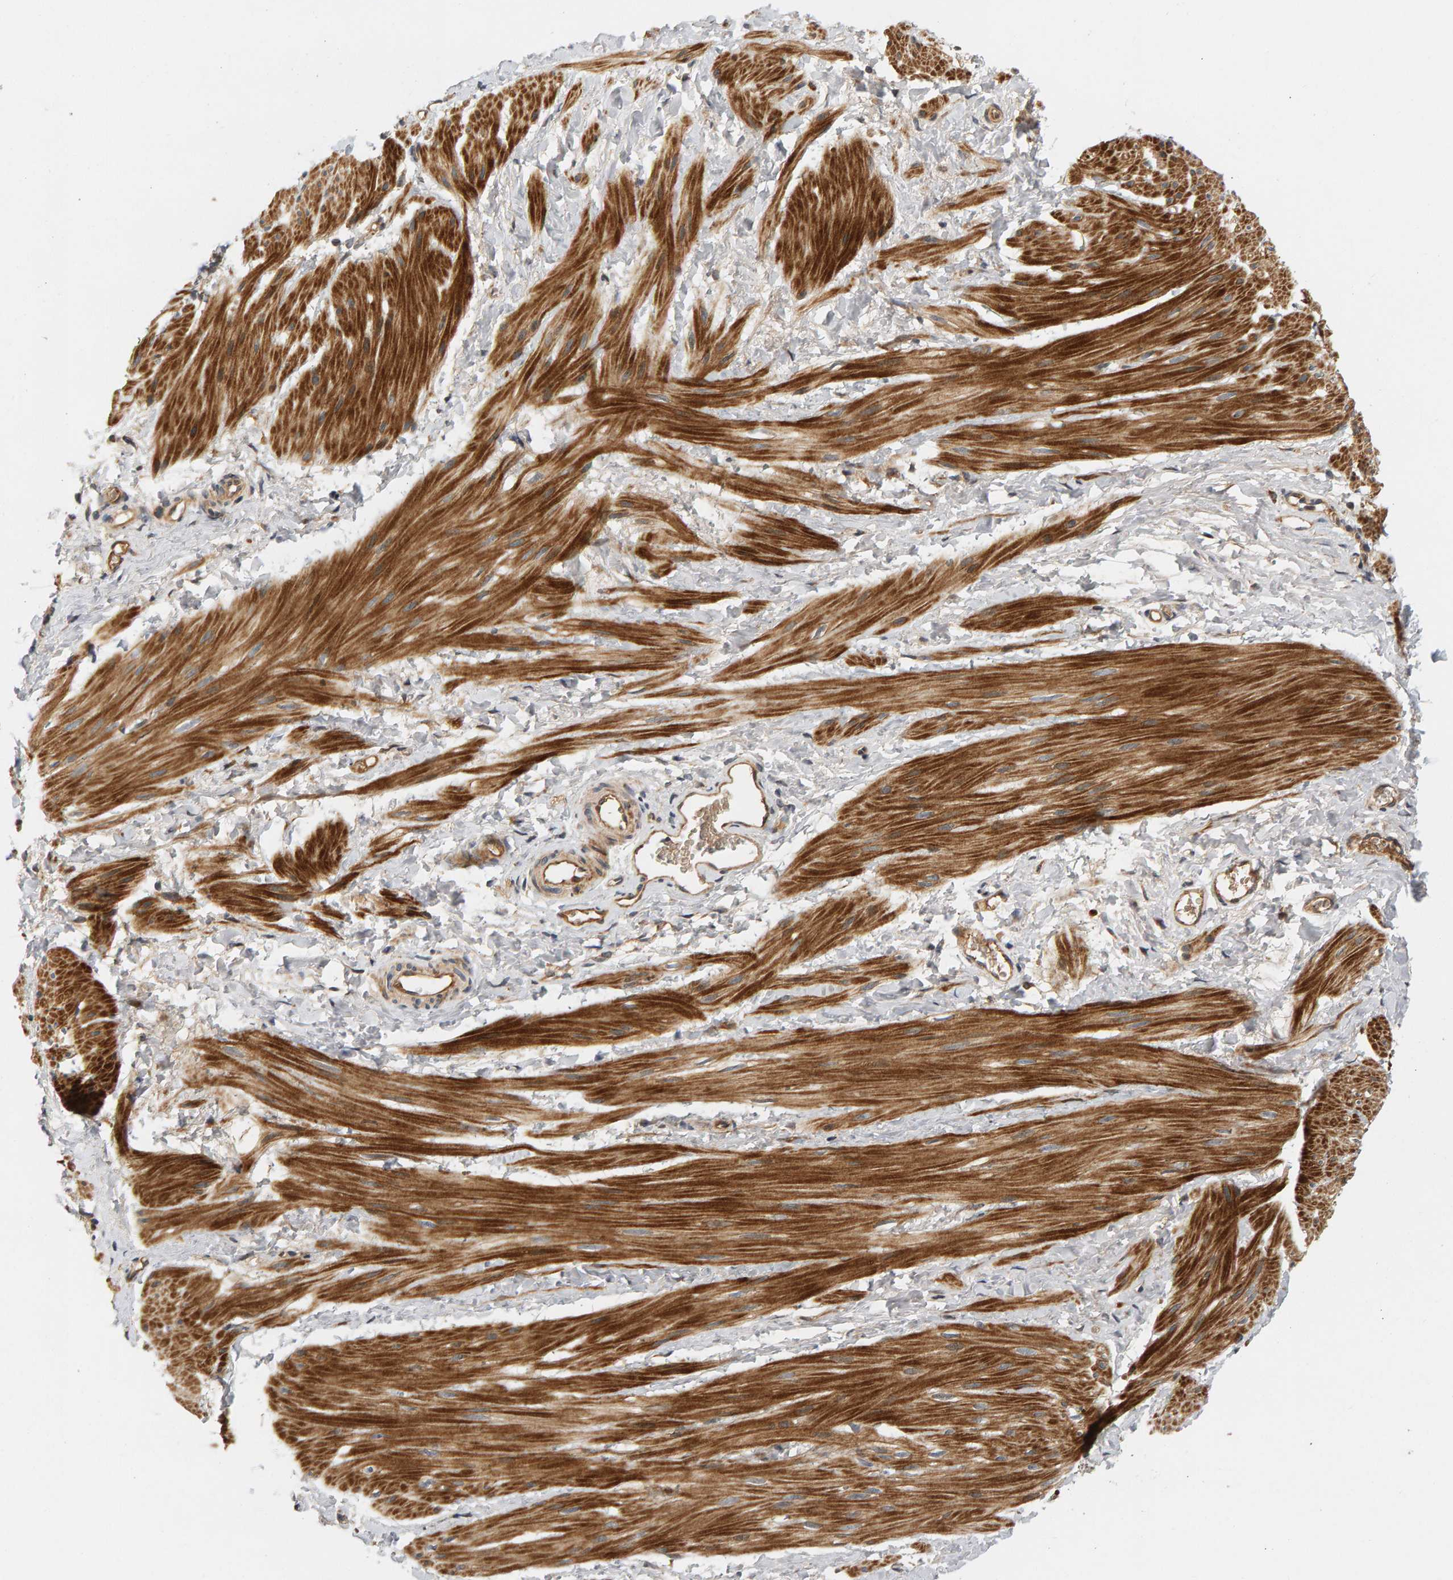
{"staining": {"intensity": "strong", "quantity": ">75%", "location": "cytoplasmic/membranous"}, "tissue": "smooth muscle", "cell_type": "Smooth muscle cells", "image_type": "normal", "snomed": [{"axis": "morphology", "description": "Normal tissue, NOS"}, {"axis": "topography", "description": "Smooth muscle"}], "caption": "Strong cytoplasmic/membranous staining for a protein is appreciated in approximately >75% of smooth muscle cells of benign smooth muscle using immunohistochemistry.", "gene": "BAHCC1", "patient": {"sex": "male", "age": 16}}